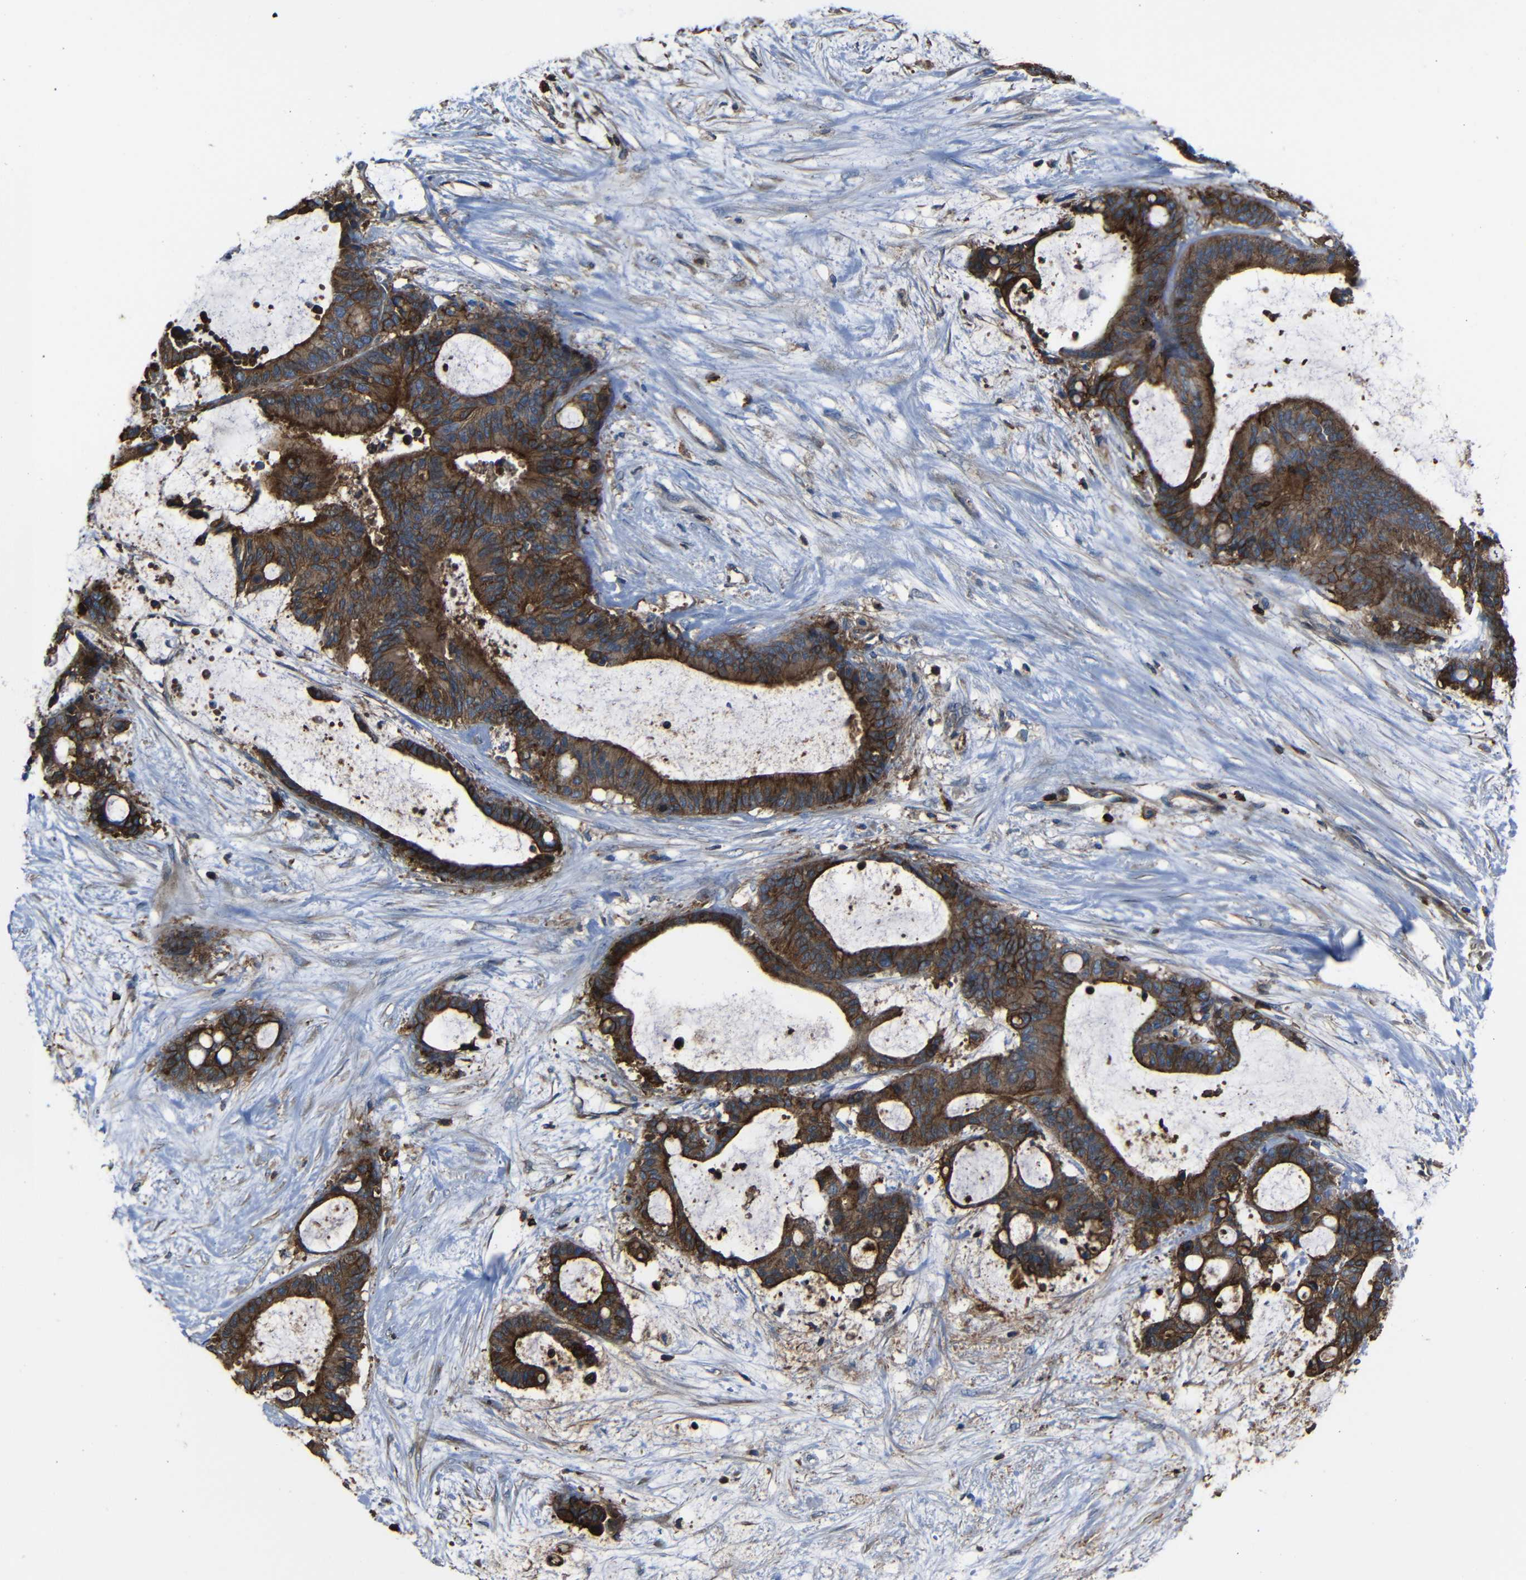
{"staining": {"intensity": "moderate", "quantity": ">75%", "location": "cytoplasmic/membranous"}, "tissue": "liver cancer", "cell_type": "Tumor cells", "image_type": "cancer", "snomed": [{"axis": "morphology", "description": "Cholangiocarcinoma"}, {"axis": "topography", "description": "Liver"}], "caption": "The micrograph demonstrates staining of liver cancer, revealing moderate cytoplasmic/membranous protein positivity (brown color) within tumor cells.", "gene": "ADGRE5", "patient": {"sex": "female", "age": 73}}